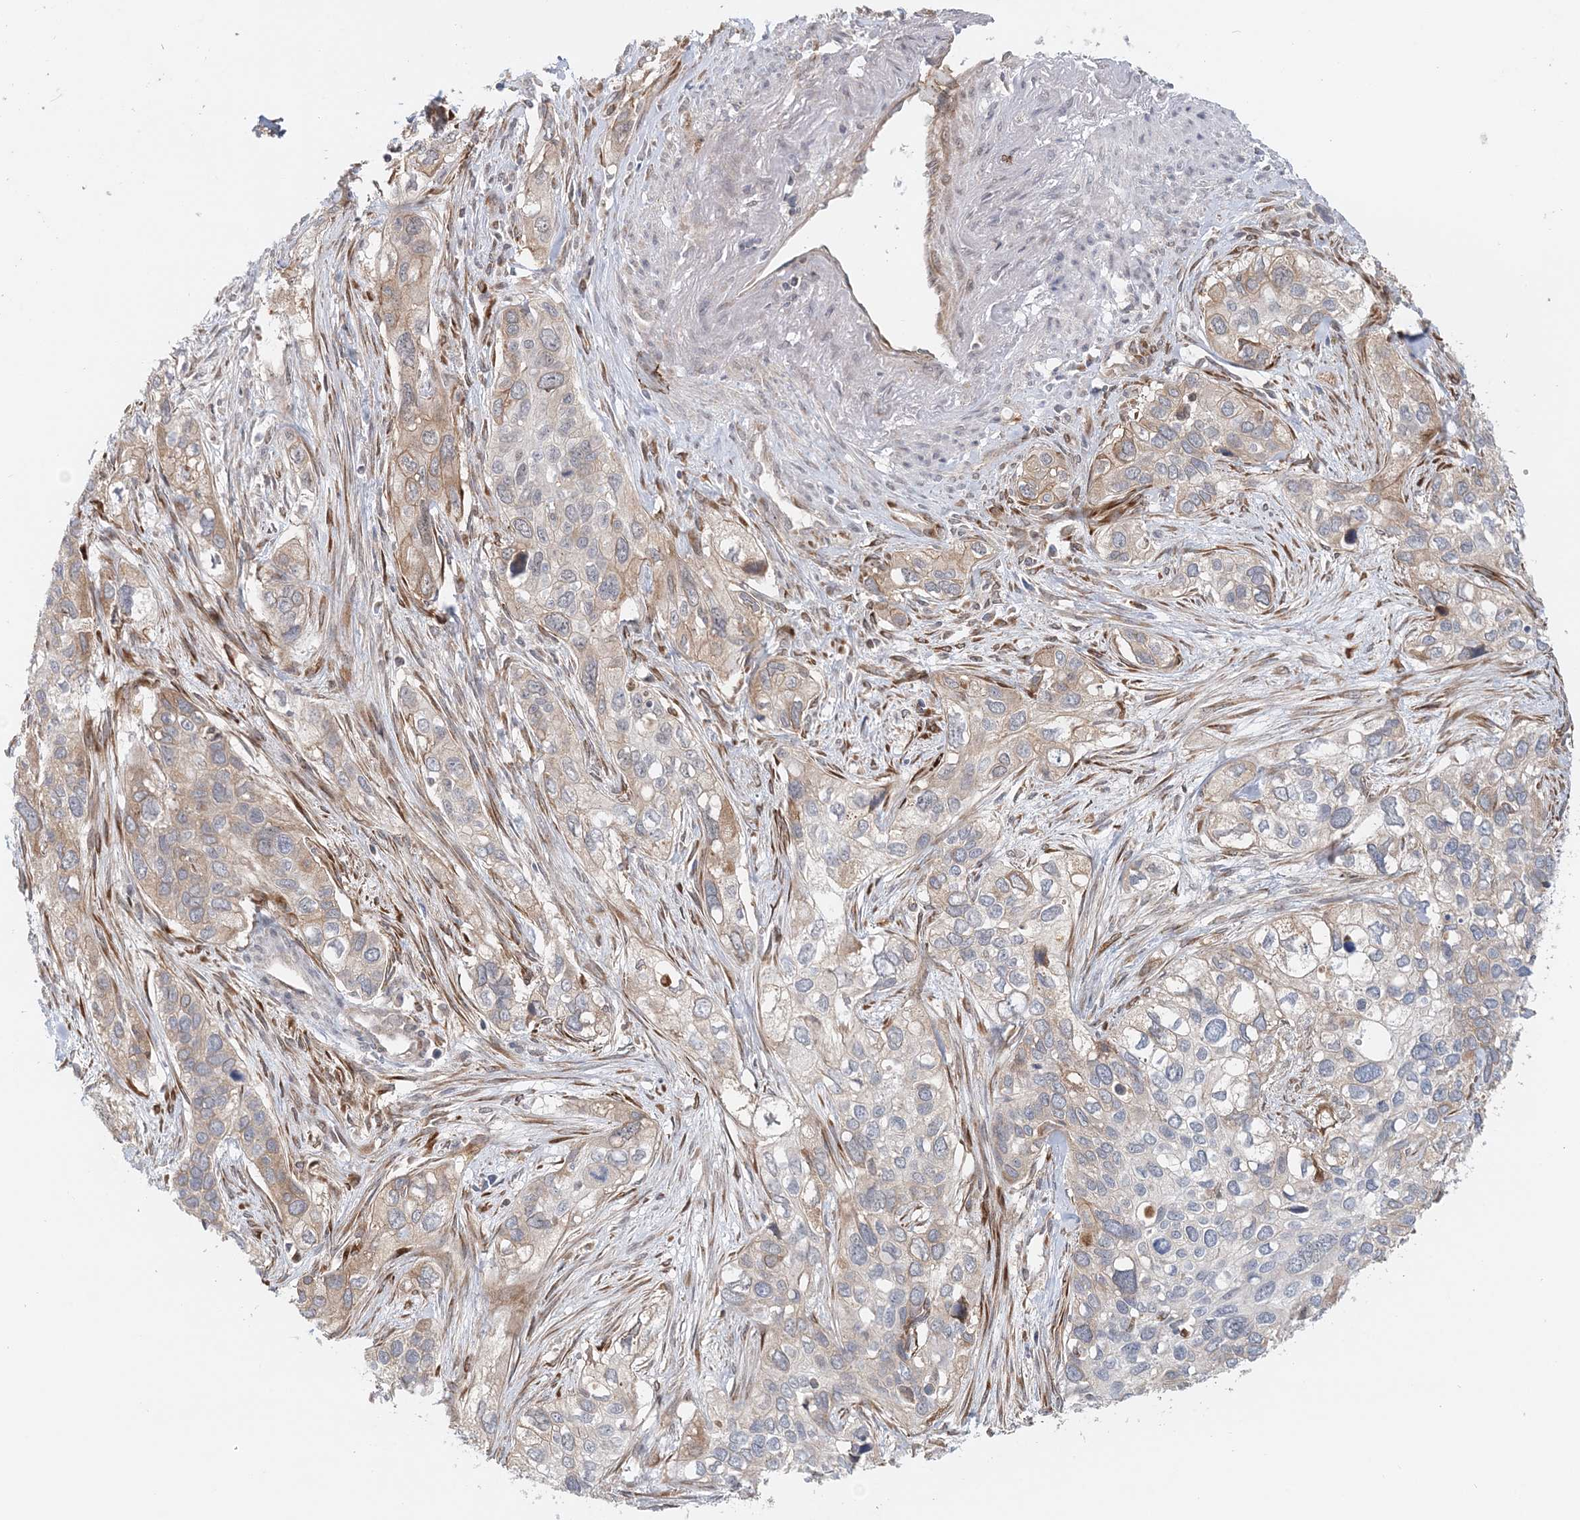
{"staining": {"intensity": "moderate", "quantity": "<25%", "location": "cytoplasmic/membranous"}, "tissue": "cervical cancer", "cell_type": "Tumor cells", "image_type": "cancer", "snomed": [{"axis": "morphology", "description": "Squamous cell carcinoma, NOS"}, {"axis": "topography", "description": "Cervix"}], "caption": "Protein staining of squamous cell carcinoma (cervical) tissue displays moderate cytoplasmic/membranous positivity in approximately <25% of tumor cells. (Brightfield microscopy of DAB IHC at high magnification).", "gene": "PCYOX1L", "patient": {"sex": "female", "age": 55}}